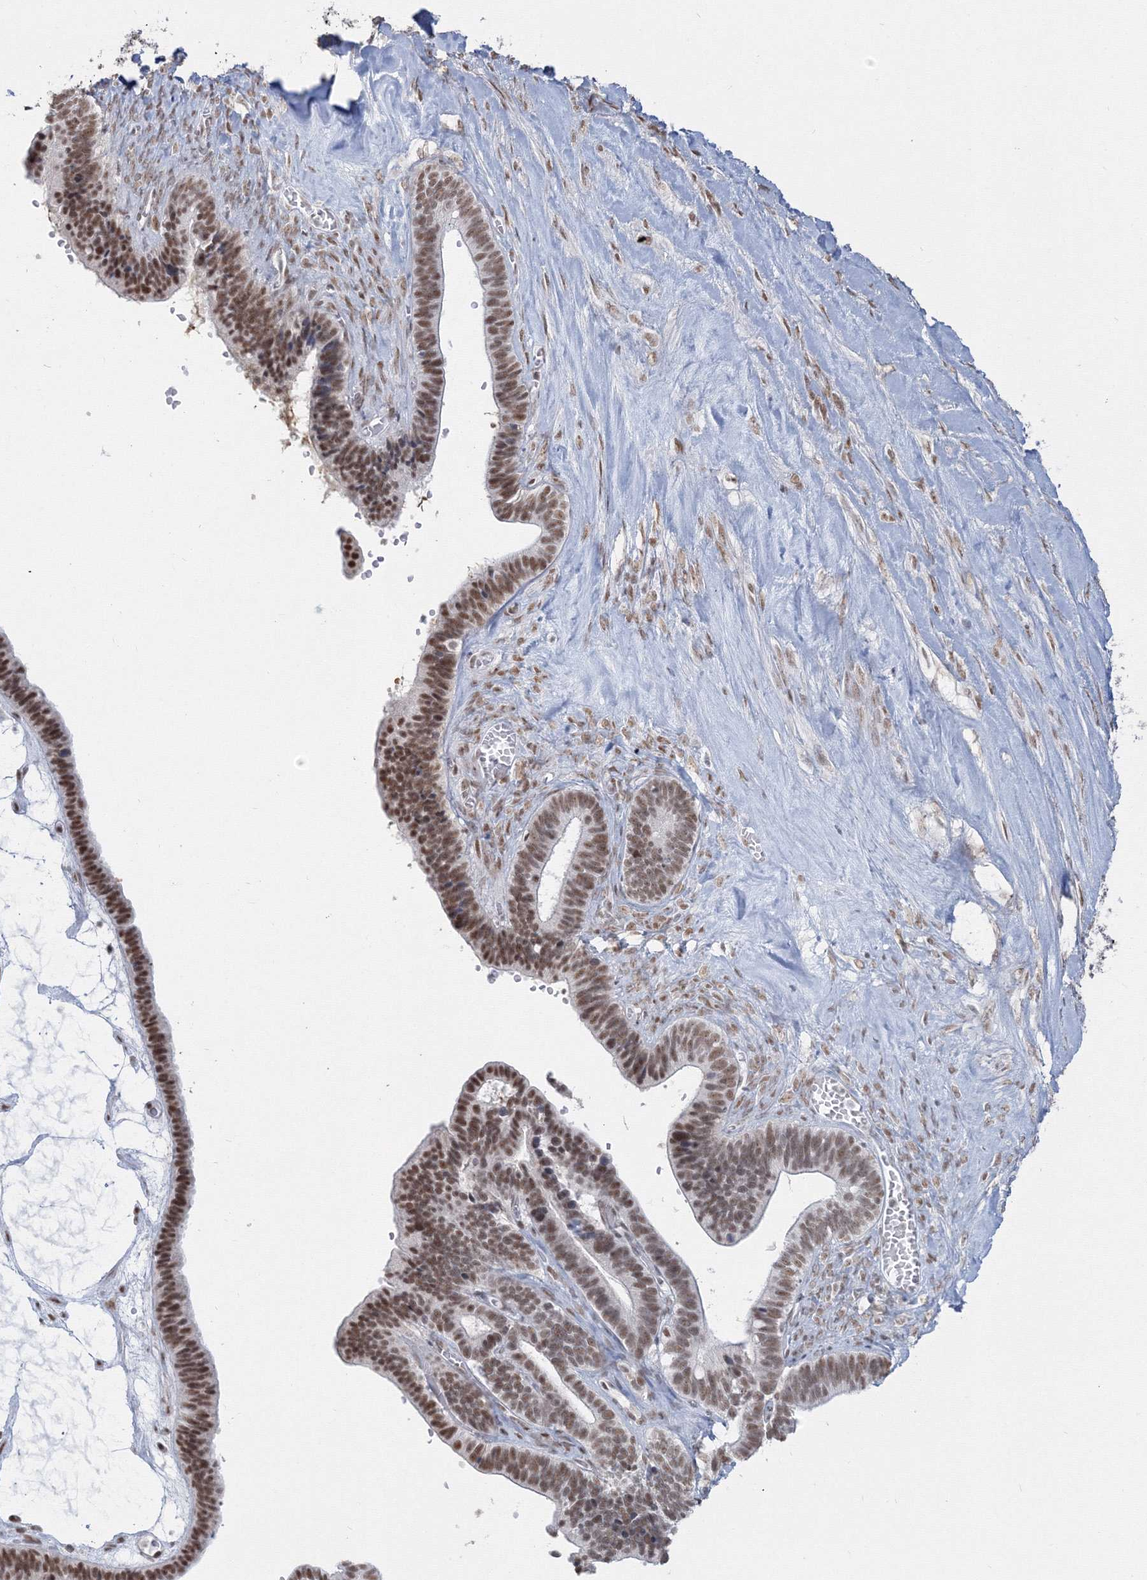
{"staining": {"intensity": "strong", "quantity": ">75%", "location": "nuclear"}, "tissue": "ovarian cancer", "cell_type": "Tumor cells", "image_type": "cancer", "snomed": [{"axis": "morphology", "description": "Cystadenocarcinoma, serous, NOS"}, {"axis": "topography", "description": "Ovary"}], "caption": "Protein expression analysis of human ovarian serous cystadenocarcinoma reveals strong nuclear expression in approximately >75% of tumor cells.", "gene": "PPP4R2", "patient": {"sex": "female", "age": 56}}